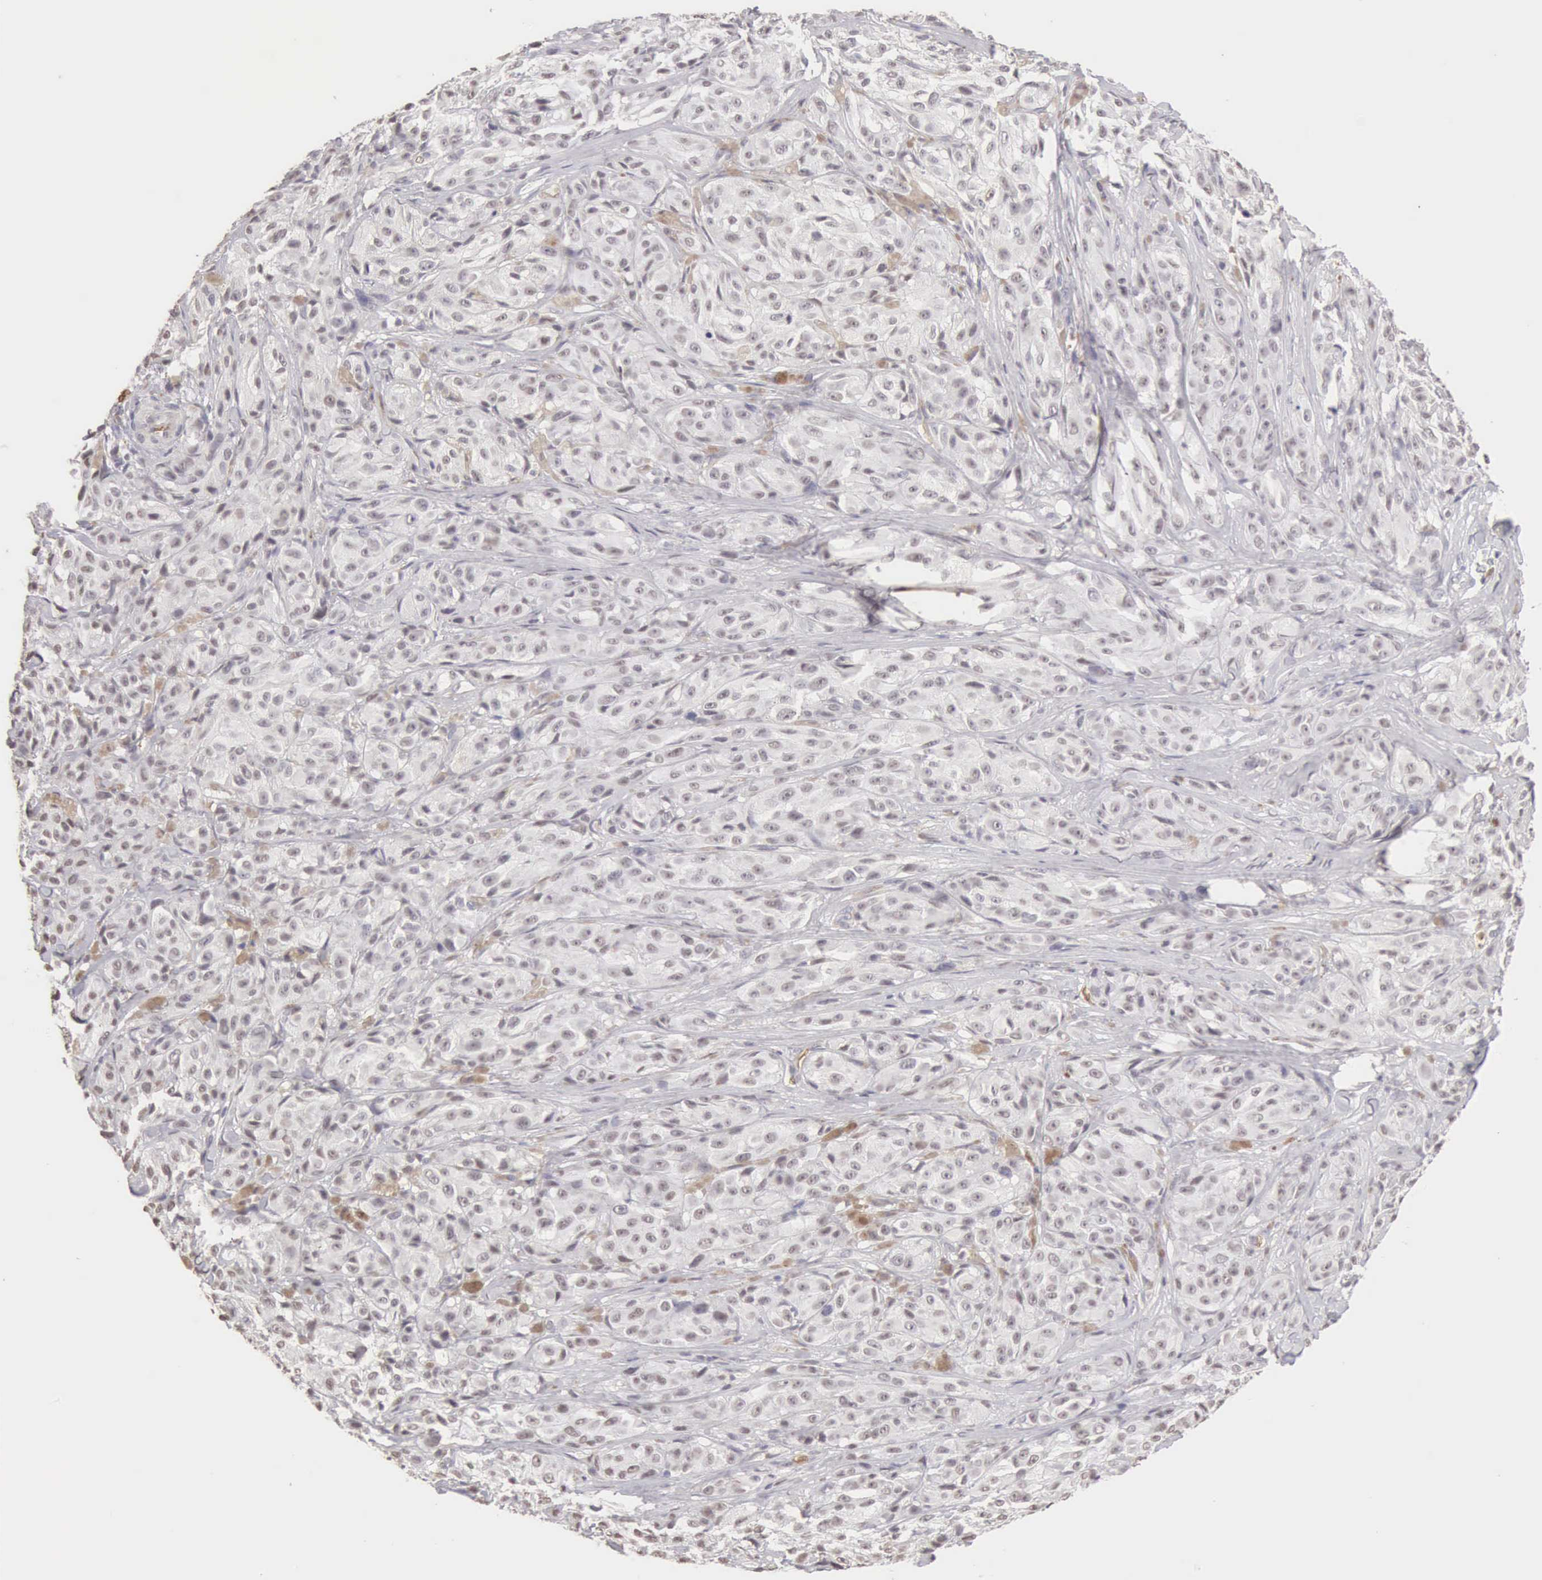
{"staining": {"intensity": "negative", "quantity": "none", "location": "none"}, "tissue": "melanoma", "cell_type": "Tumor cells", "image_type": "cancer", "snomed": [{"axis": "morphology", "description": "Malignant melanoma, NOS"}, {"axis": "topography", "description": "Skin"}], "caption": "Immunohistochemistry histopathology image of malignant melanoma stained for a protein (brown), which demonstrates no staining in tumor cells.", "gene": "CFI", "patient": {"sex": "male", "age": 56}}